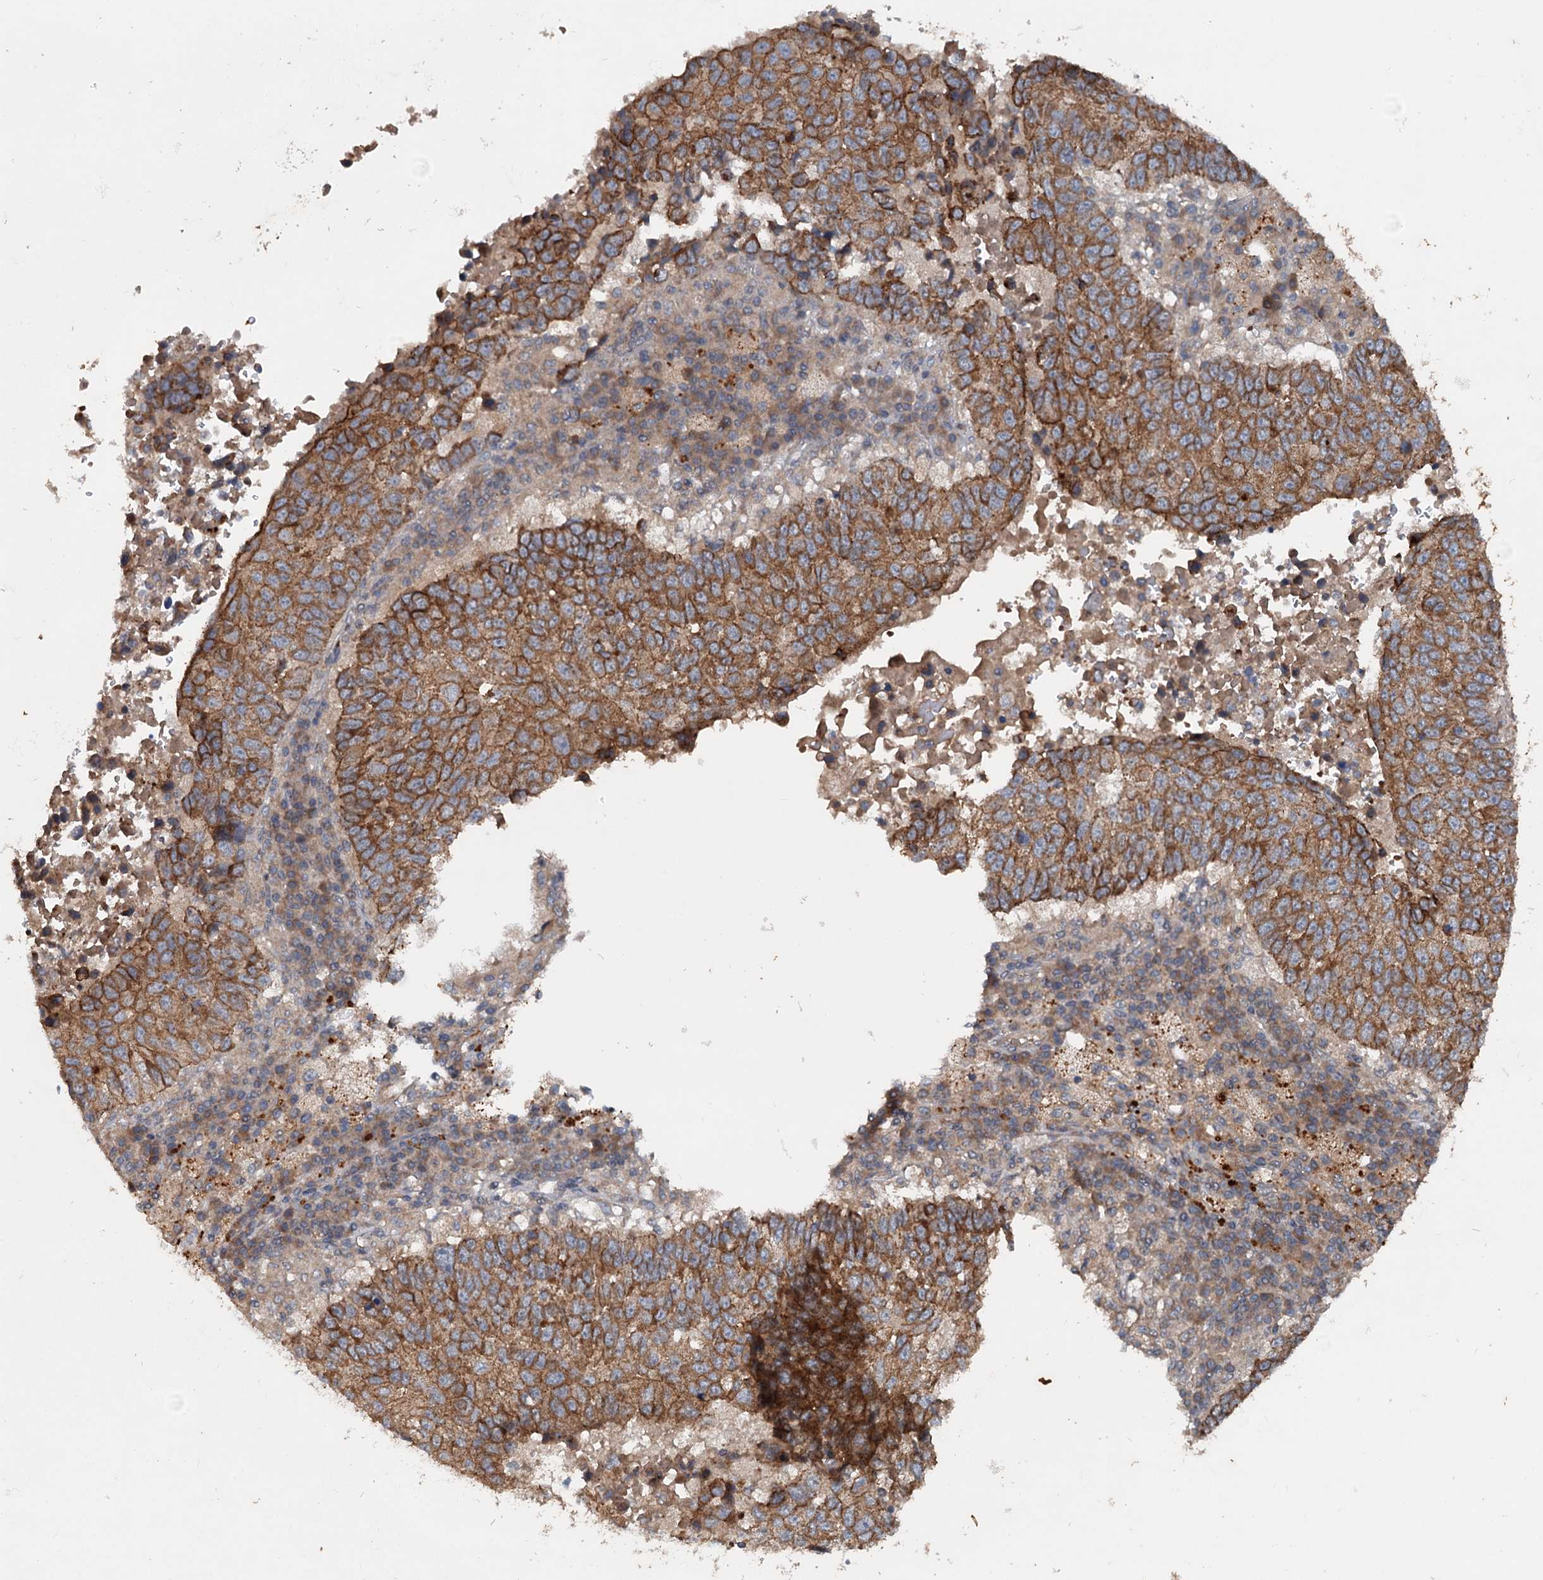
{"staining": {"intensity": "moderate", "quantity": ">75%", "location": "cytoplasmic/membranous"}, "tissue": "lung cancer", "cell_type": "Tumor cells", "image_type": "cancer", "snomed": [{"axis": "morphology", "description": "Squamous cell carcinoma, NOS"}, {"axis": "topography", "description": "Lung"}], "caption": "The photomicrograph shows staining of lung squamous cell carcinoma, revealing moderate cytoplasmic/membranous protein positivity (brown color) within tumor cells.", "gene": "N4BP2L2", "patient": {"sex": "male", "age": 73}}